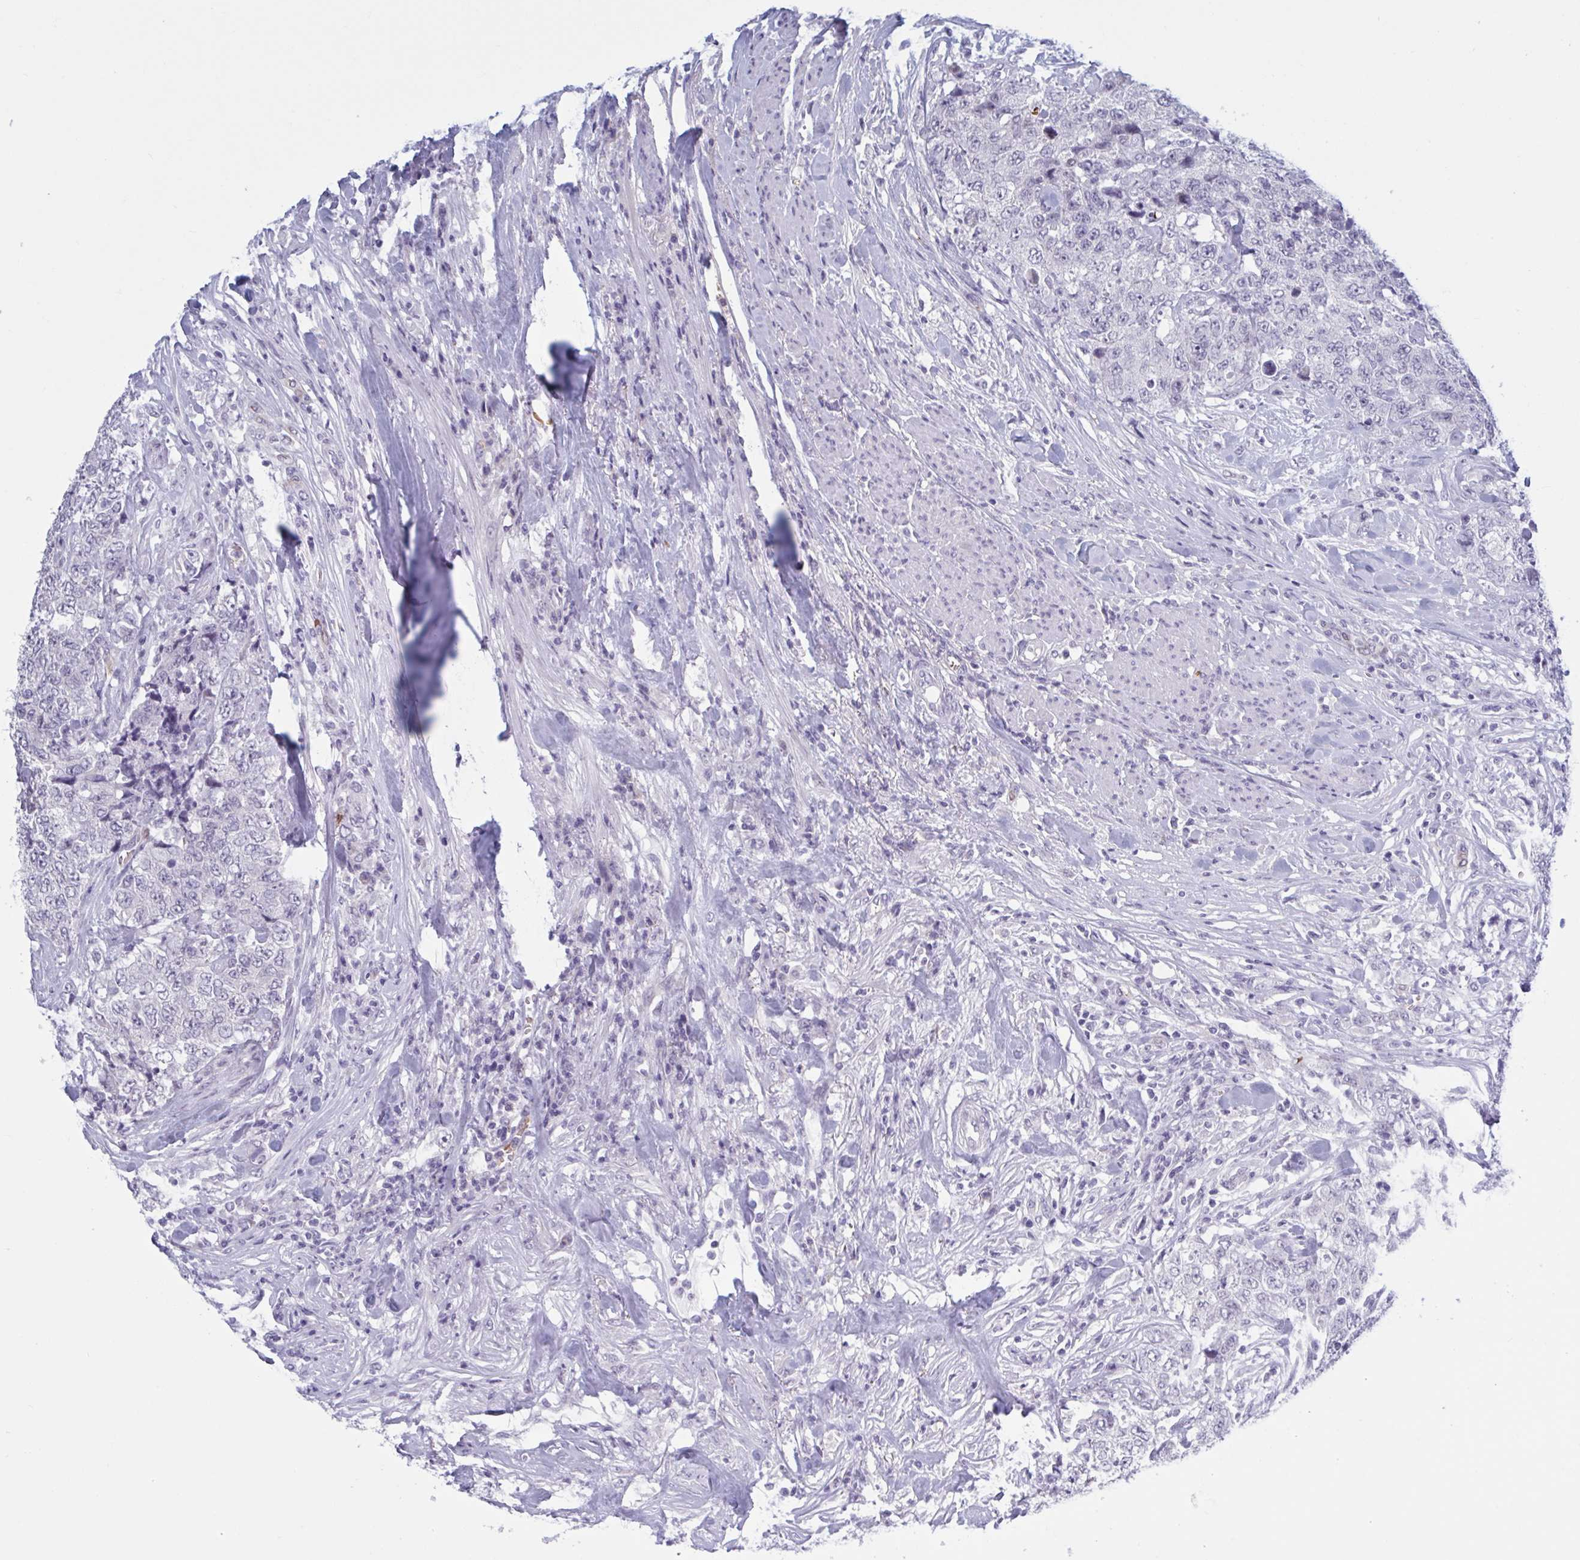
{"staining": {"intensity": "negative", "quantity": "none", "location": "none"}, "tissue": "urothelial cancer", "cell_type": "Tumor cells", "image_type": "cancer", "snomed": [{"axis": "morphology", "description": "Urothelial carcinoma, High grade"}, {"axis": "topography", "description": "Urinary bladder"}], "caption": "High magnification brightfield microscopy of urothelial carcinoma (high-grade) stained with DAB (brown) and counterstained with hematoxylin (blue): tumor cells show no significant expression. (DAB immunohistochemistry visualized using brightfield microscopy, high magnification).", "gene": "HSD11B2", "patient": {"sex": "female", "age": 78}}